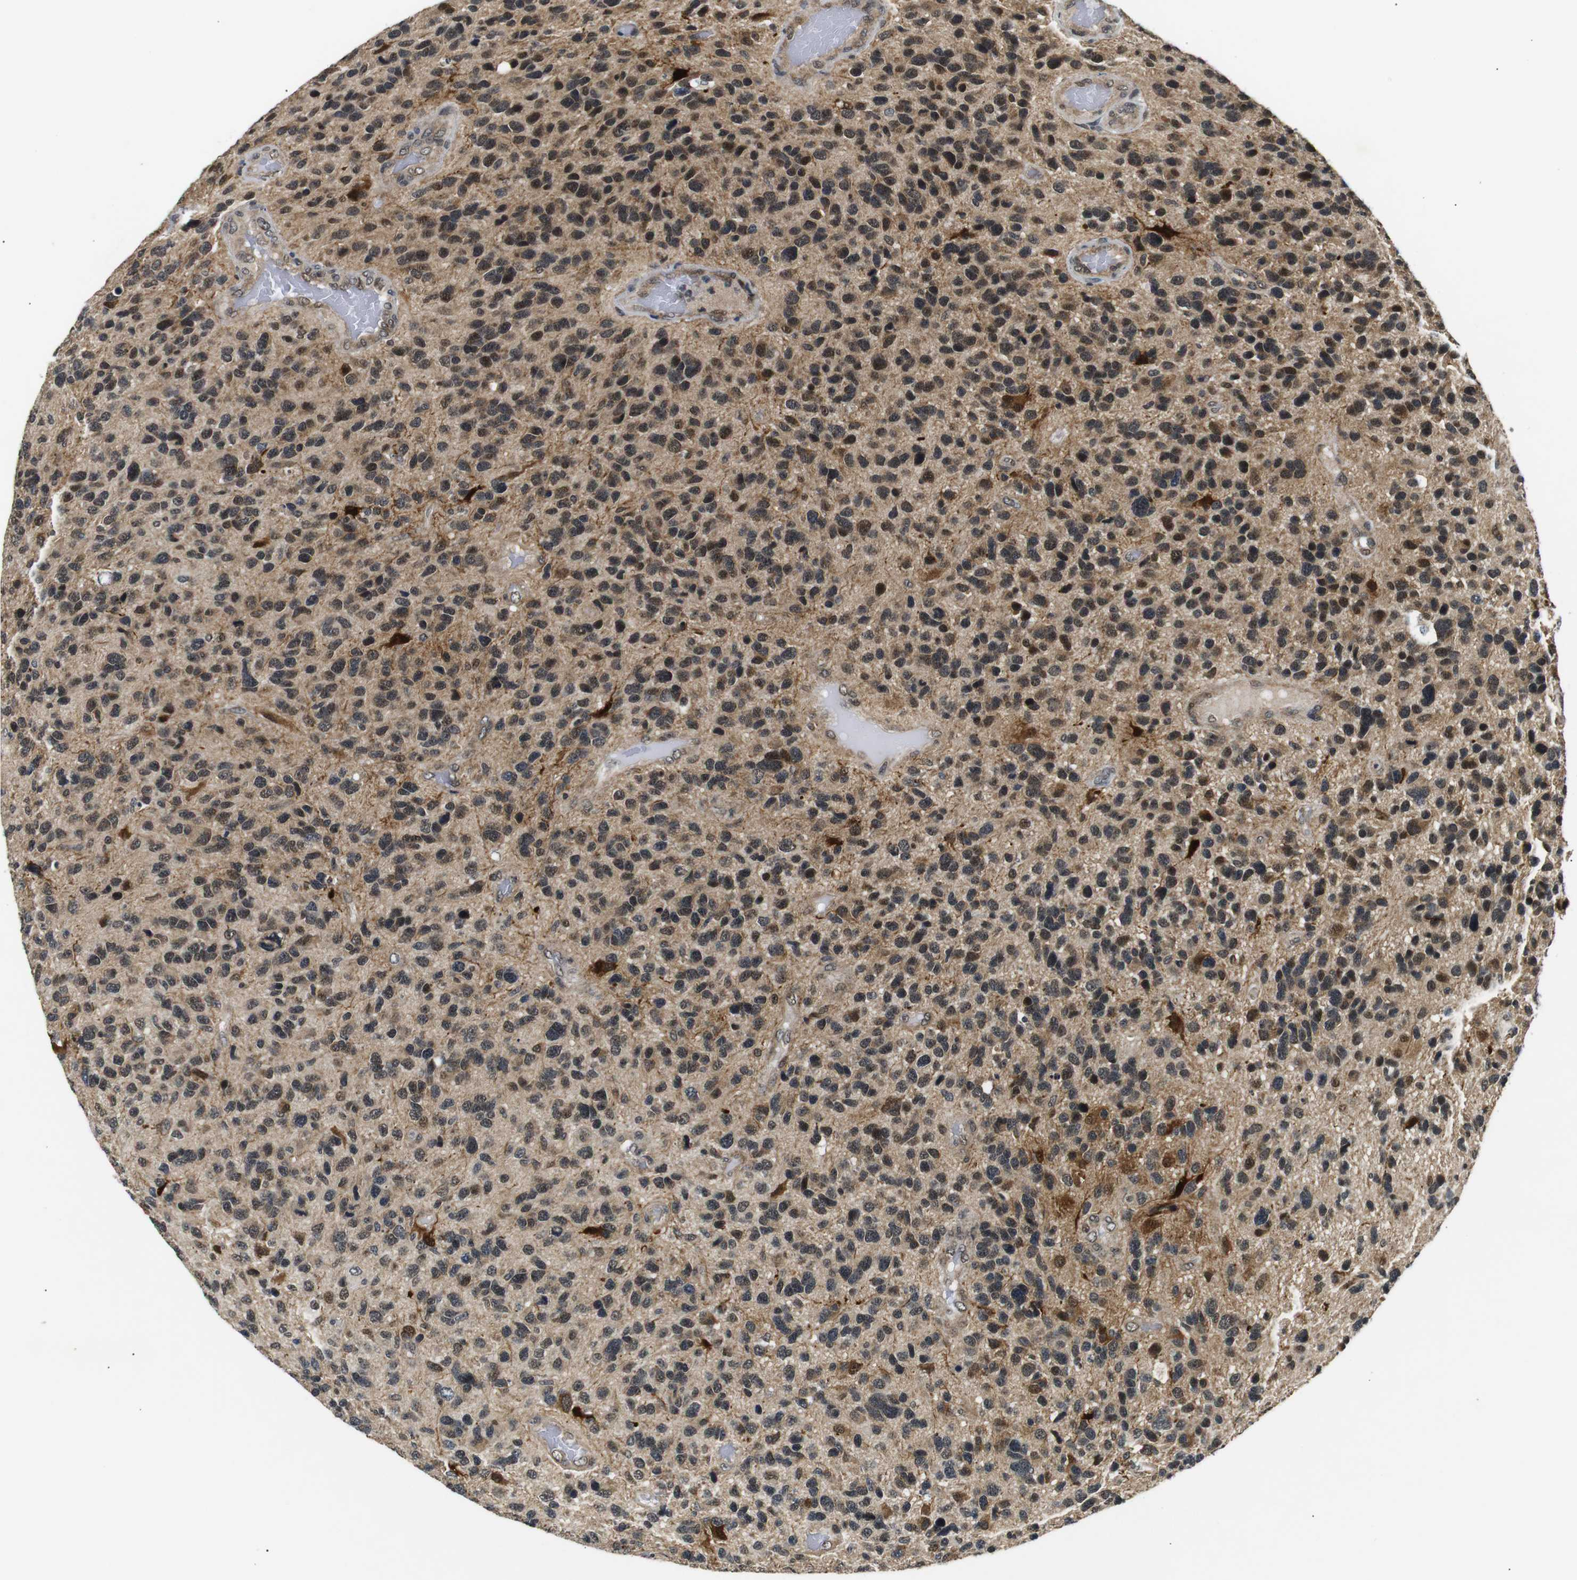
{"staining": {"intensity": "moderate", "quantity": "25%-75%", "location": "cytoplasmic/membranous,nuclear"}, "tissue": "glioma", "cell_type": "Tumor cells", "image_type": "cancer", "snomed": [{"axis": "morphology", "description": "Glioma, malignant, High grade"}, {"axis": "topography", "description": "Brain"}], "caption": "A histopathology image showing moderate cytoplasmic/membranous and nuclear staining in approximately 25%-75% of tumor cells in glioma, as visualized by brown immunohistochemical staining.", "gene": "SKP1", "patient": {"sex": "female", "age": 58}}